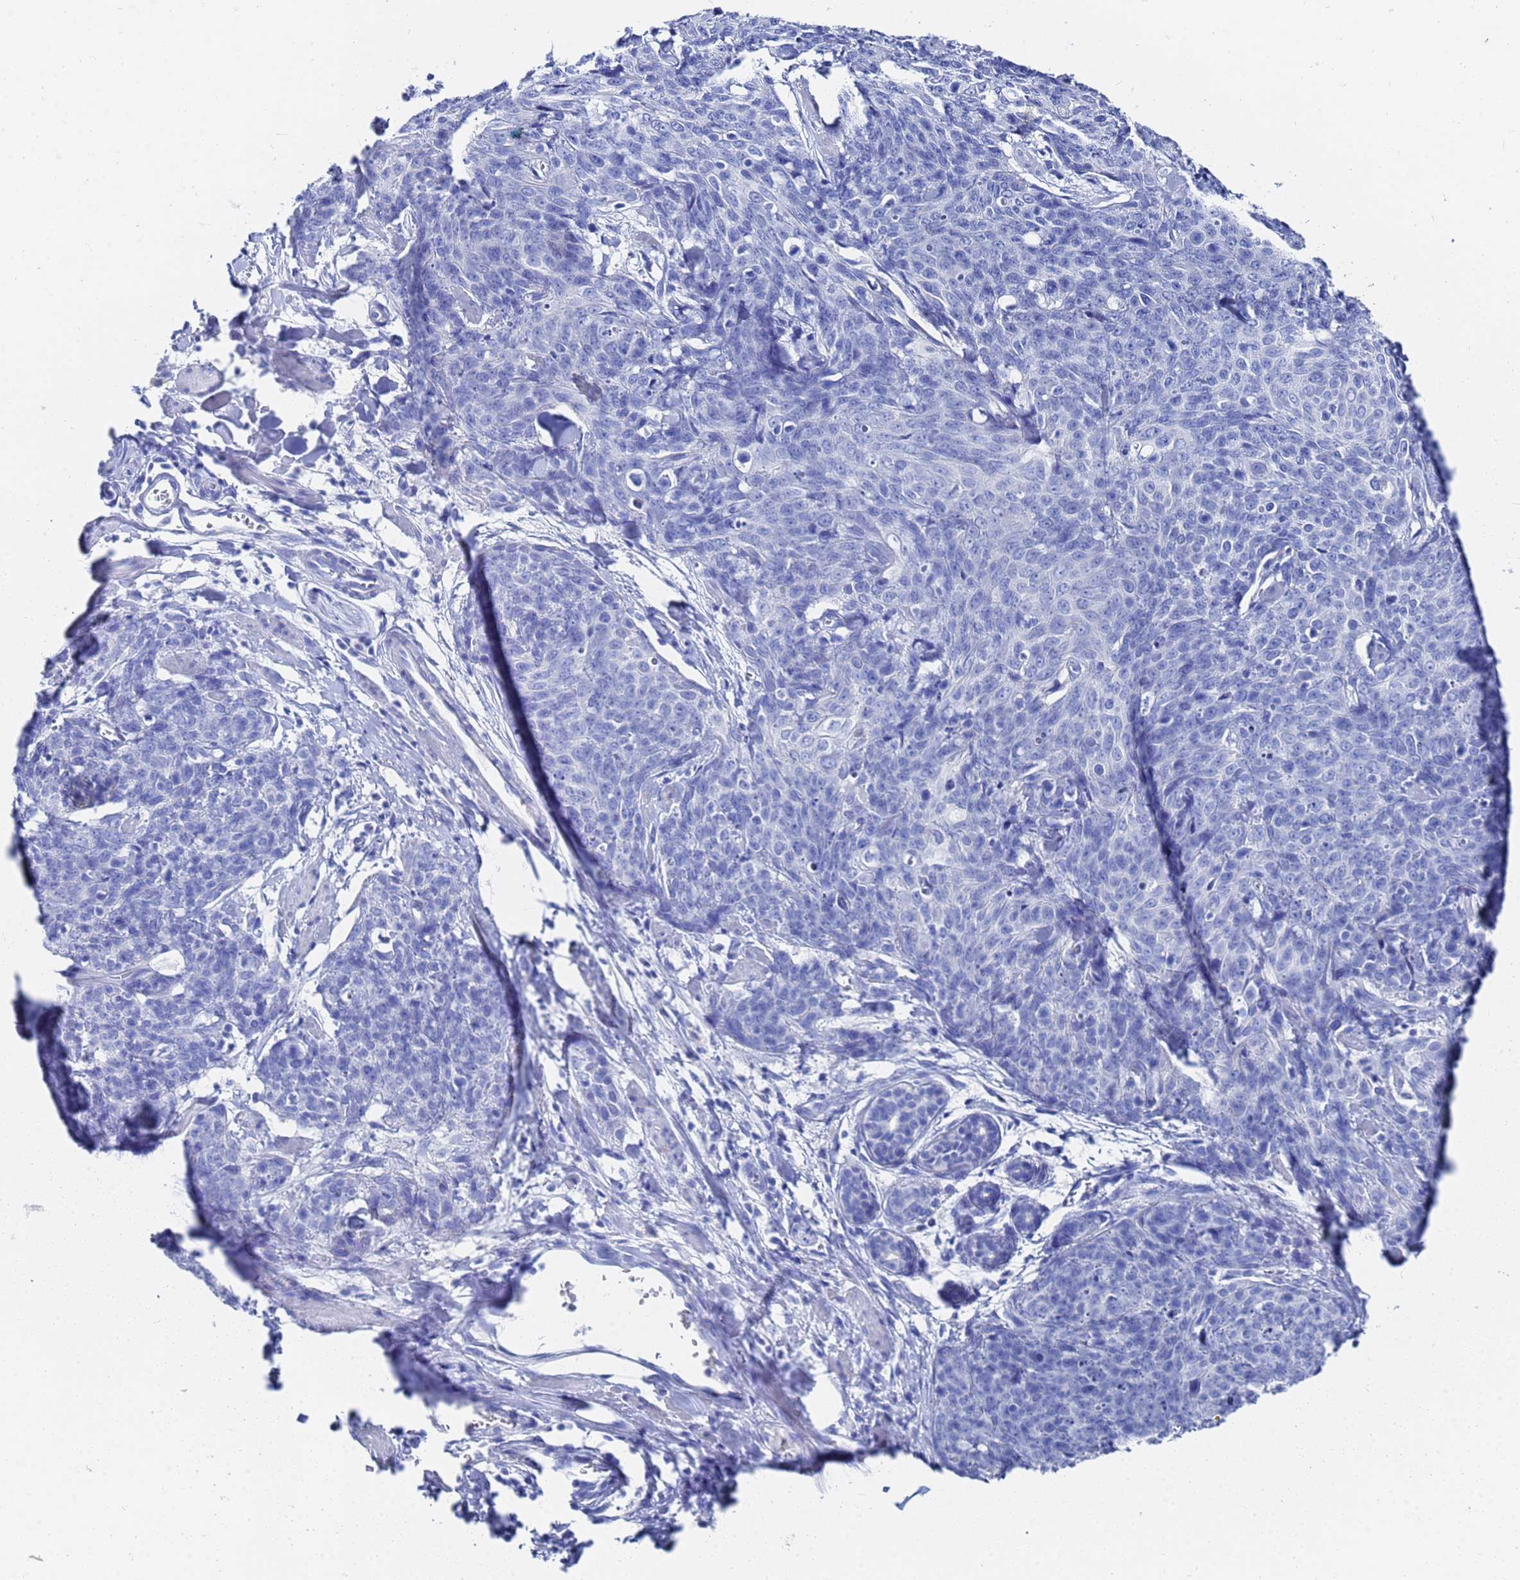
{"staining": {"intensity": "negative", "quantity": "none", "location": "none"}, "tissue": "skin cancer", "cell_type": "Tumor cells", "image_type": "cancer", "snomed": [{"axis": "morphology", "description": "Squamous cell carcinoma, NOS"}, {"axis": "topography", "description": "Skin"}, {"axis": "topography", "description": "Vulva"}], "caption": "This is an IHC image of human skin cancer. There is no expression in tumor cells.", "gene": "GGT1", "patient": {"sex": "female", "age": 85}}